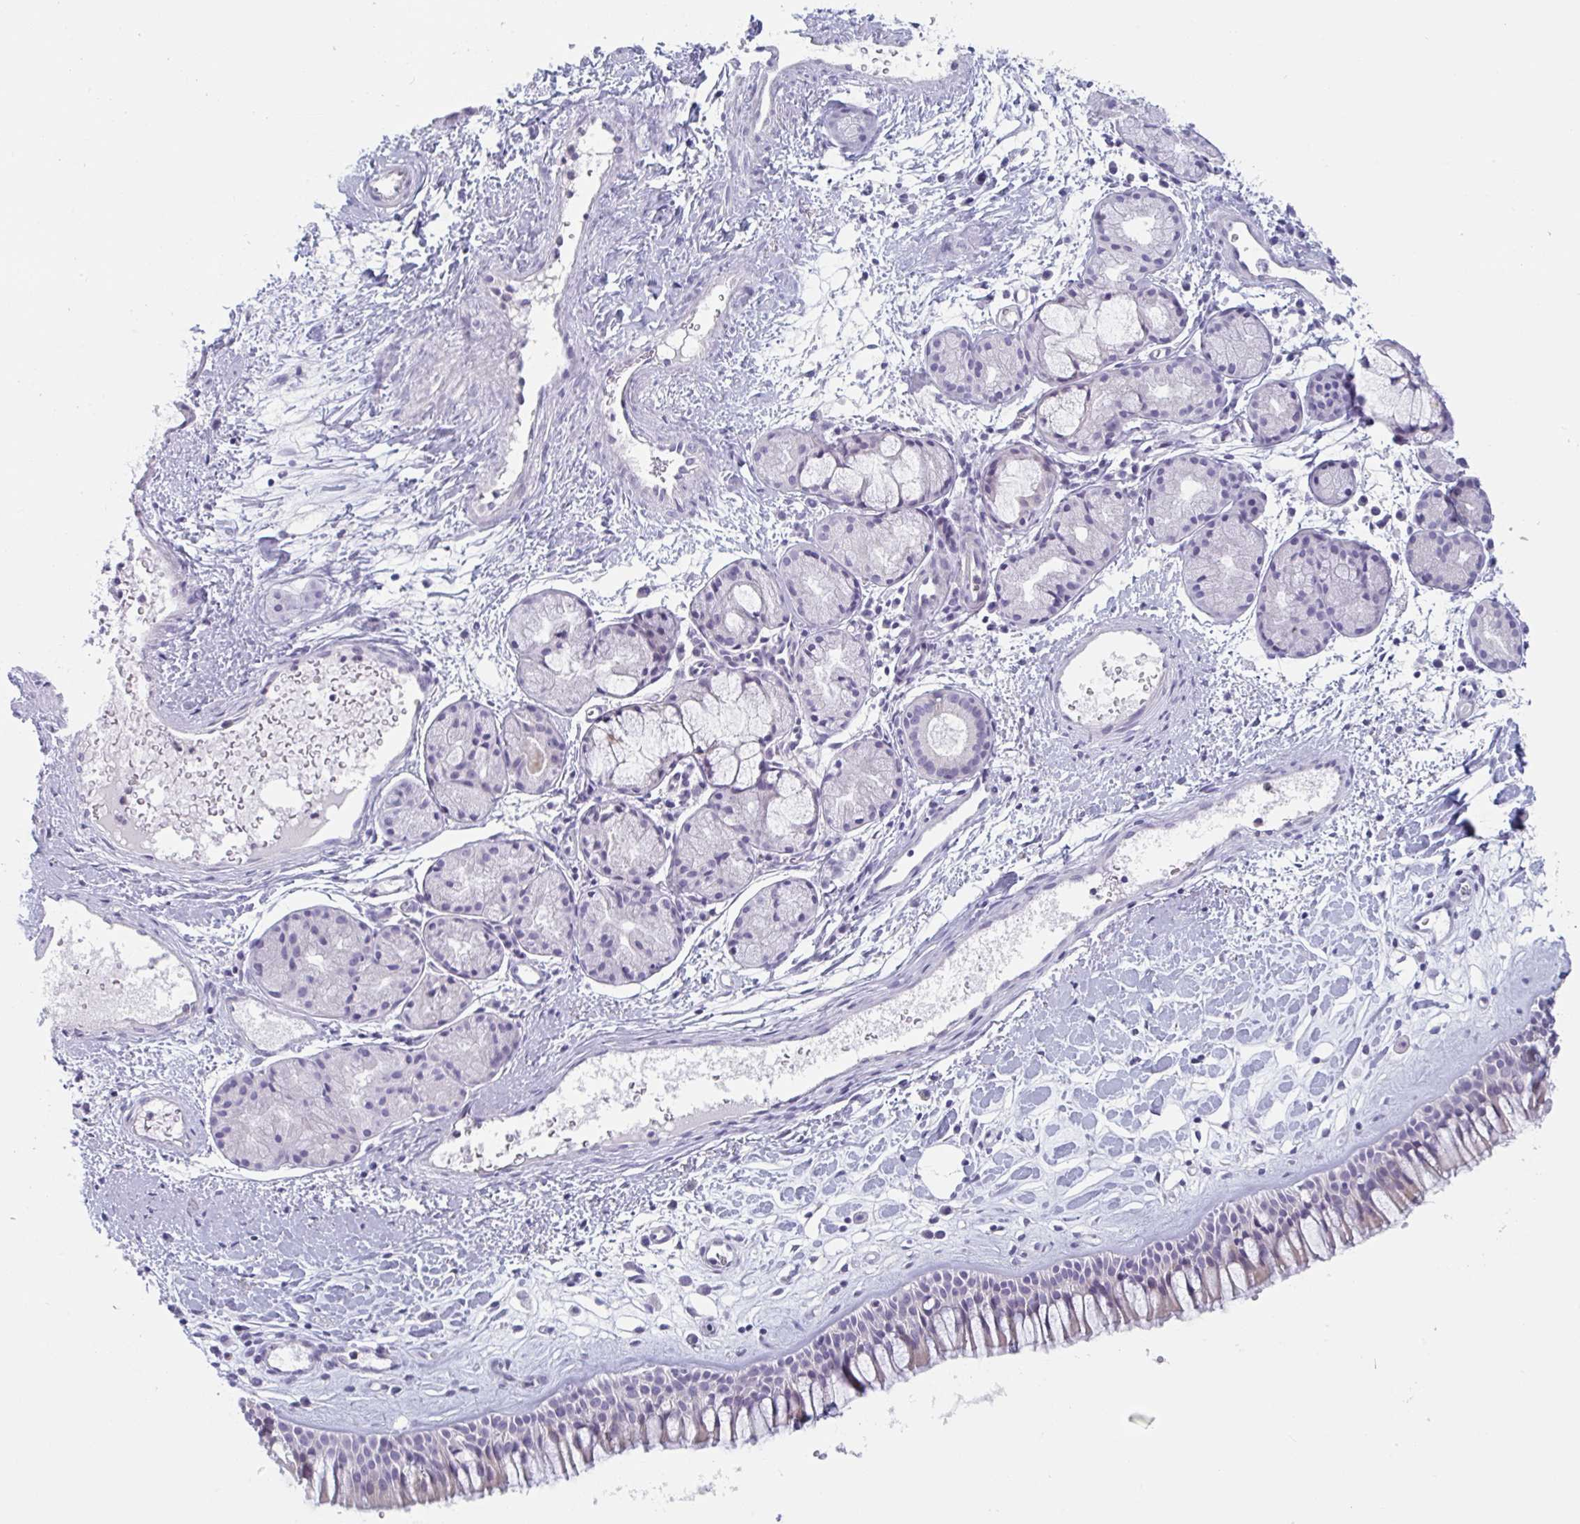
{"staining": {"intensity": "weak", "quantity": "25%-75%", "location": "cytoplasmic/membranous"}, "tissue": "nasopharynx", "cell_type": "Respiratory epithelial cells", "image_type": "normal", "snomed": [{"axis": "morphology", "description": "Normal tissue, NOS"}, {"axis": "topography", "description": "Nasopharynx"}], "caption": "Protein staining by IHC shows weak cytoplasmic/membranous staining in approximately 25%-75% of respiratory epithelial cells in benign nasopharynx.", "gene": "PTPRD", "patient": {"sex": "male", "age": 65}}